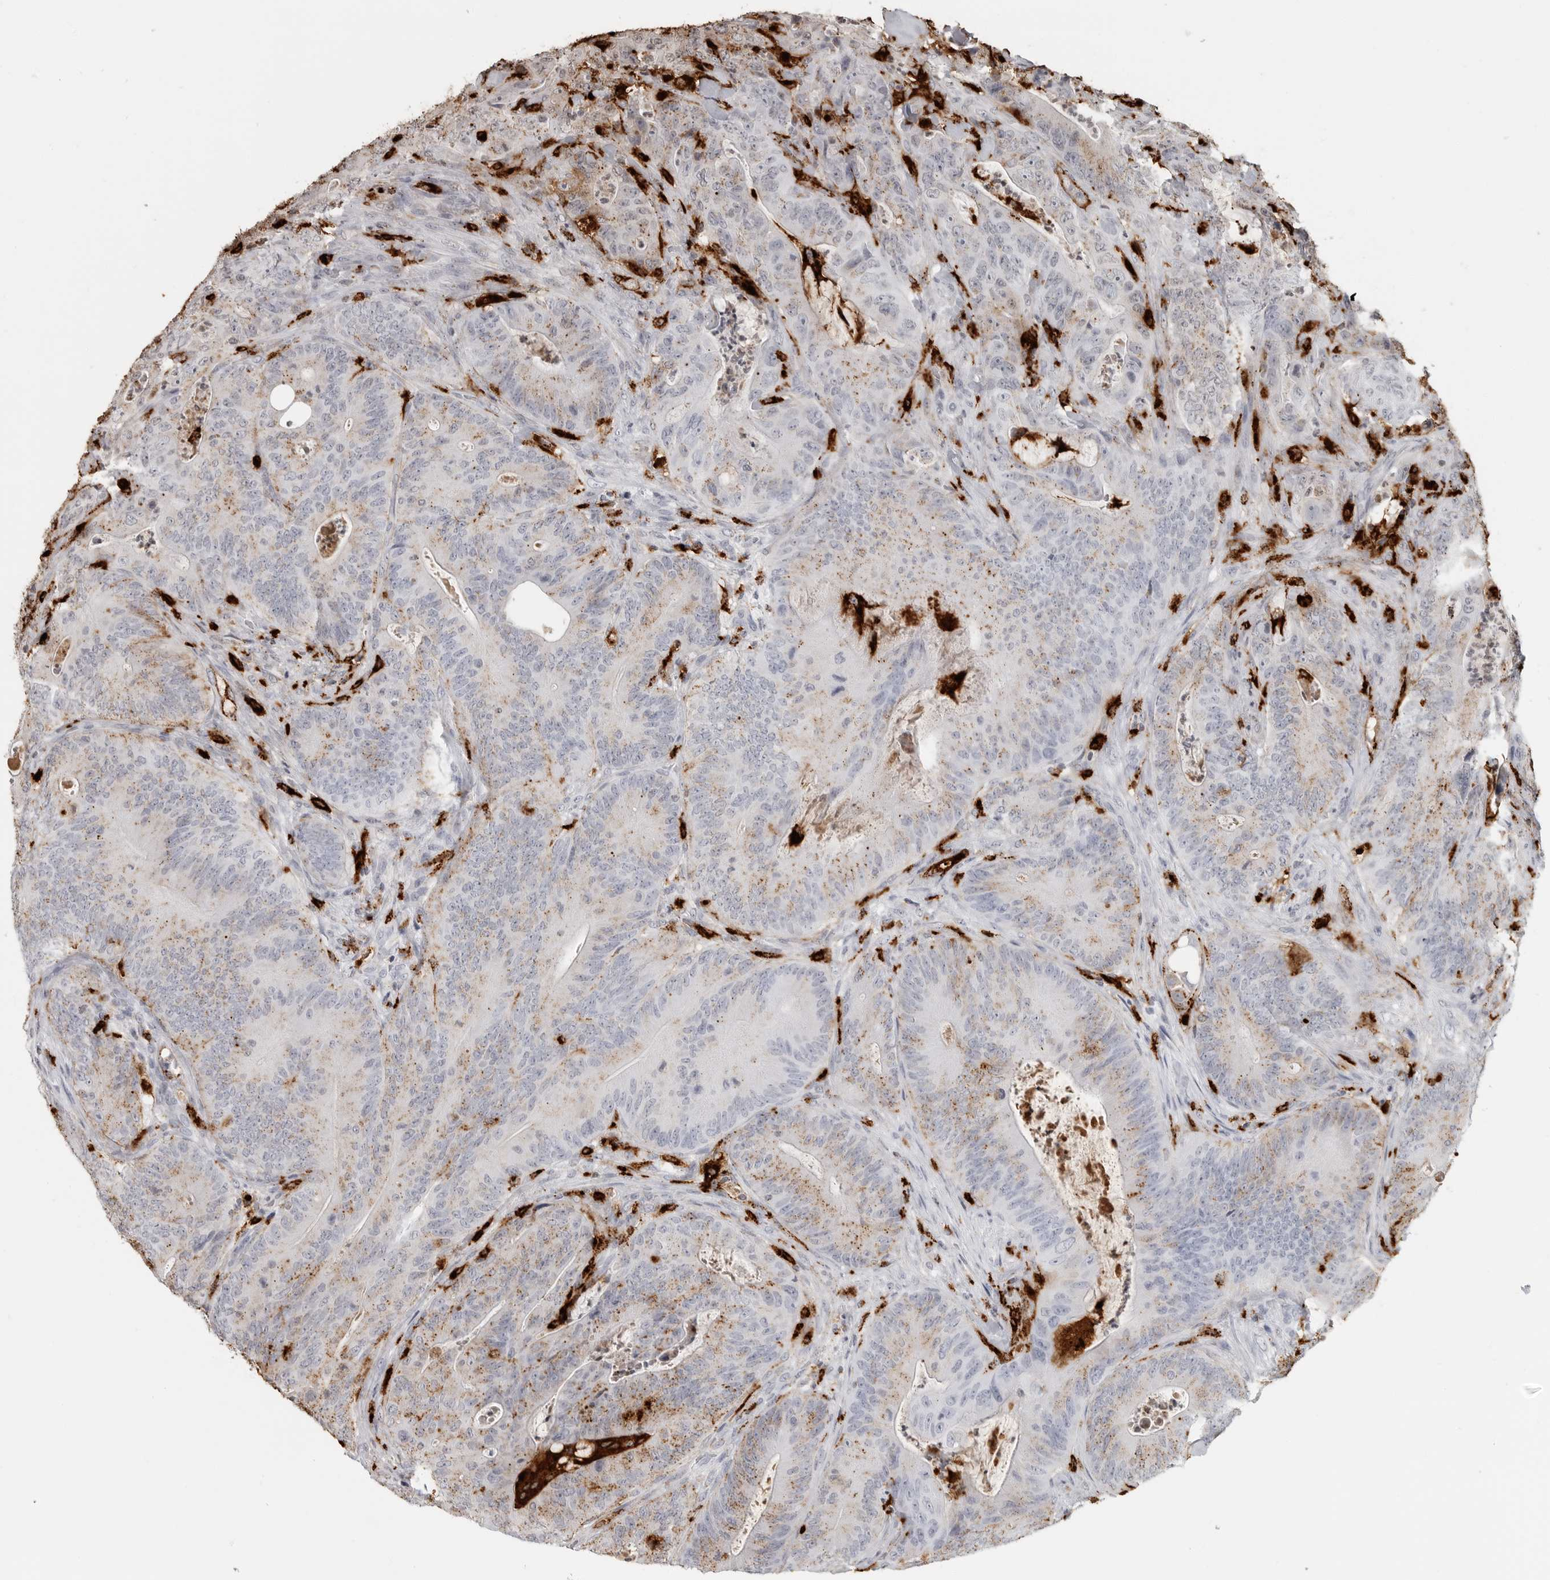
{"staining": {"intensity": "moderate", "quantity": "25%-75%", "location": "cytoplasmic/membranous"}, "tissue": "colorectal cancer", "cell_type": "Tumor cells", "image_type": "cancer", "snomed": [{"axis": "morphology", "description": "Normal tissue, NOS"}, {"axis": "topography", "description": "Colon"}], "caption": "Tumor cells reveal medium levels of moderate cytoplasmic/membranous staining in about 25%-75% of cells in colorectal cancer.", "gene": "IFI30", "patient": {"sex": "female", "age": 82}}